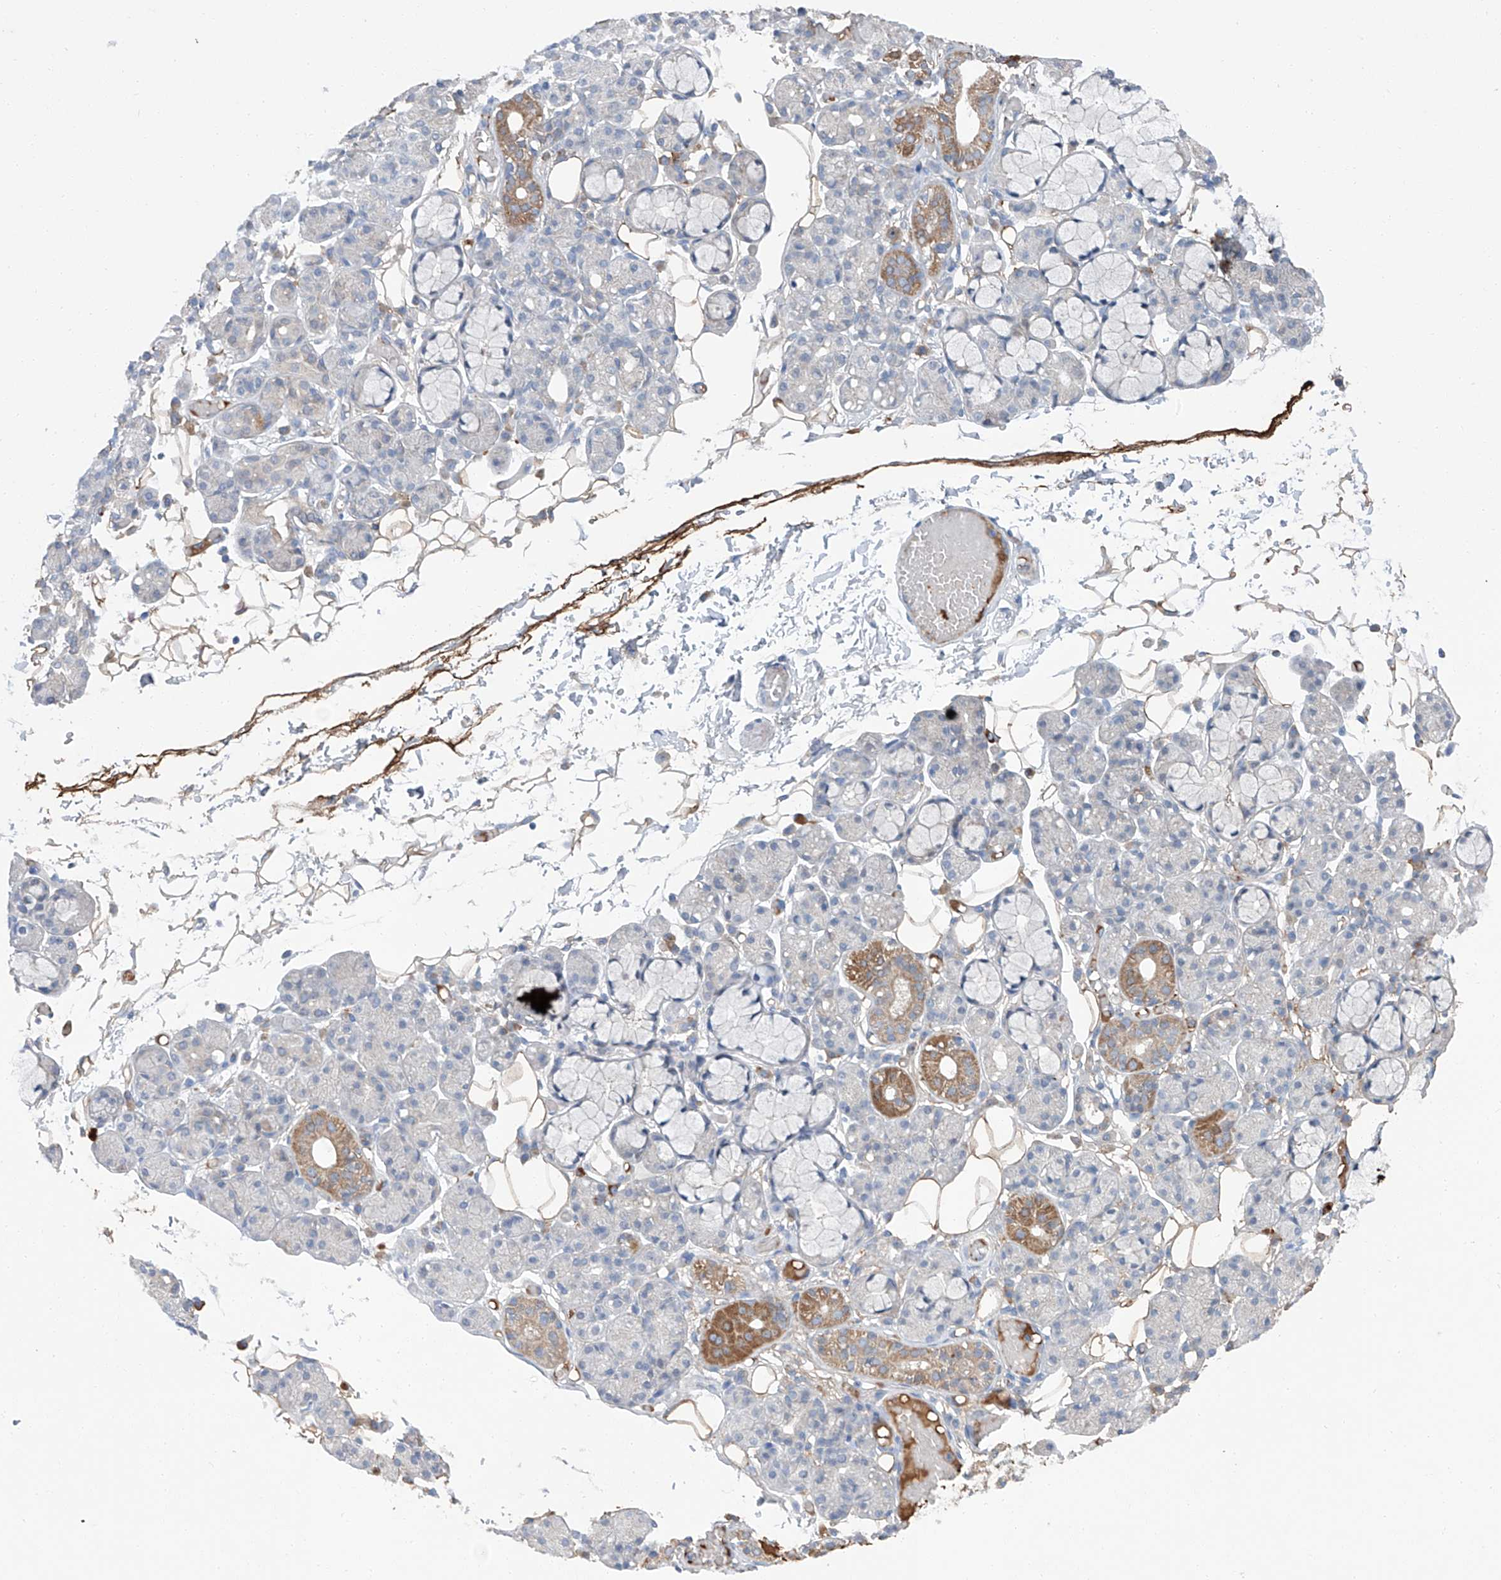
{"staining": {"intensity": "moderate", "quantity": "<25%", "location": "cytoplasmic/membranous"}, "tissue": "salivary gland", "cell_type": "Glandular cells", "image_type": "normal", "snomed": [{"axis": "morphology", "description": "Normal tissue, NOS"}, {"axis": "topography", "description": "Salivary gland"}], "caption": "Protein expression analysis of benign salivary gland reveals moderate cytoplasmic/membranous positivity in about <25% of glandular cells. (Brightfield microscopy of DAB IHC at high magnification).", "gene": "SIX4", "patient": {"sex": "male", "age": 63}}